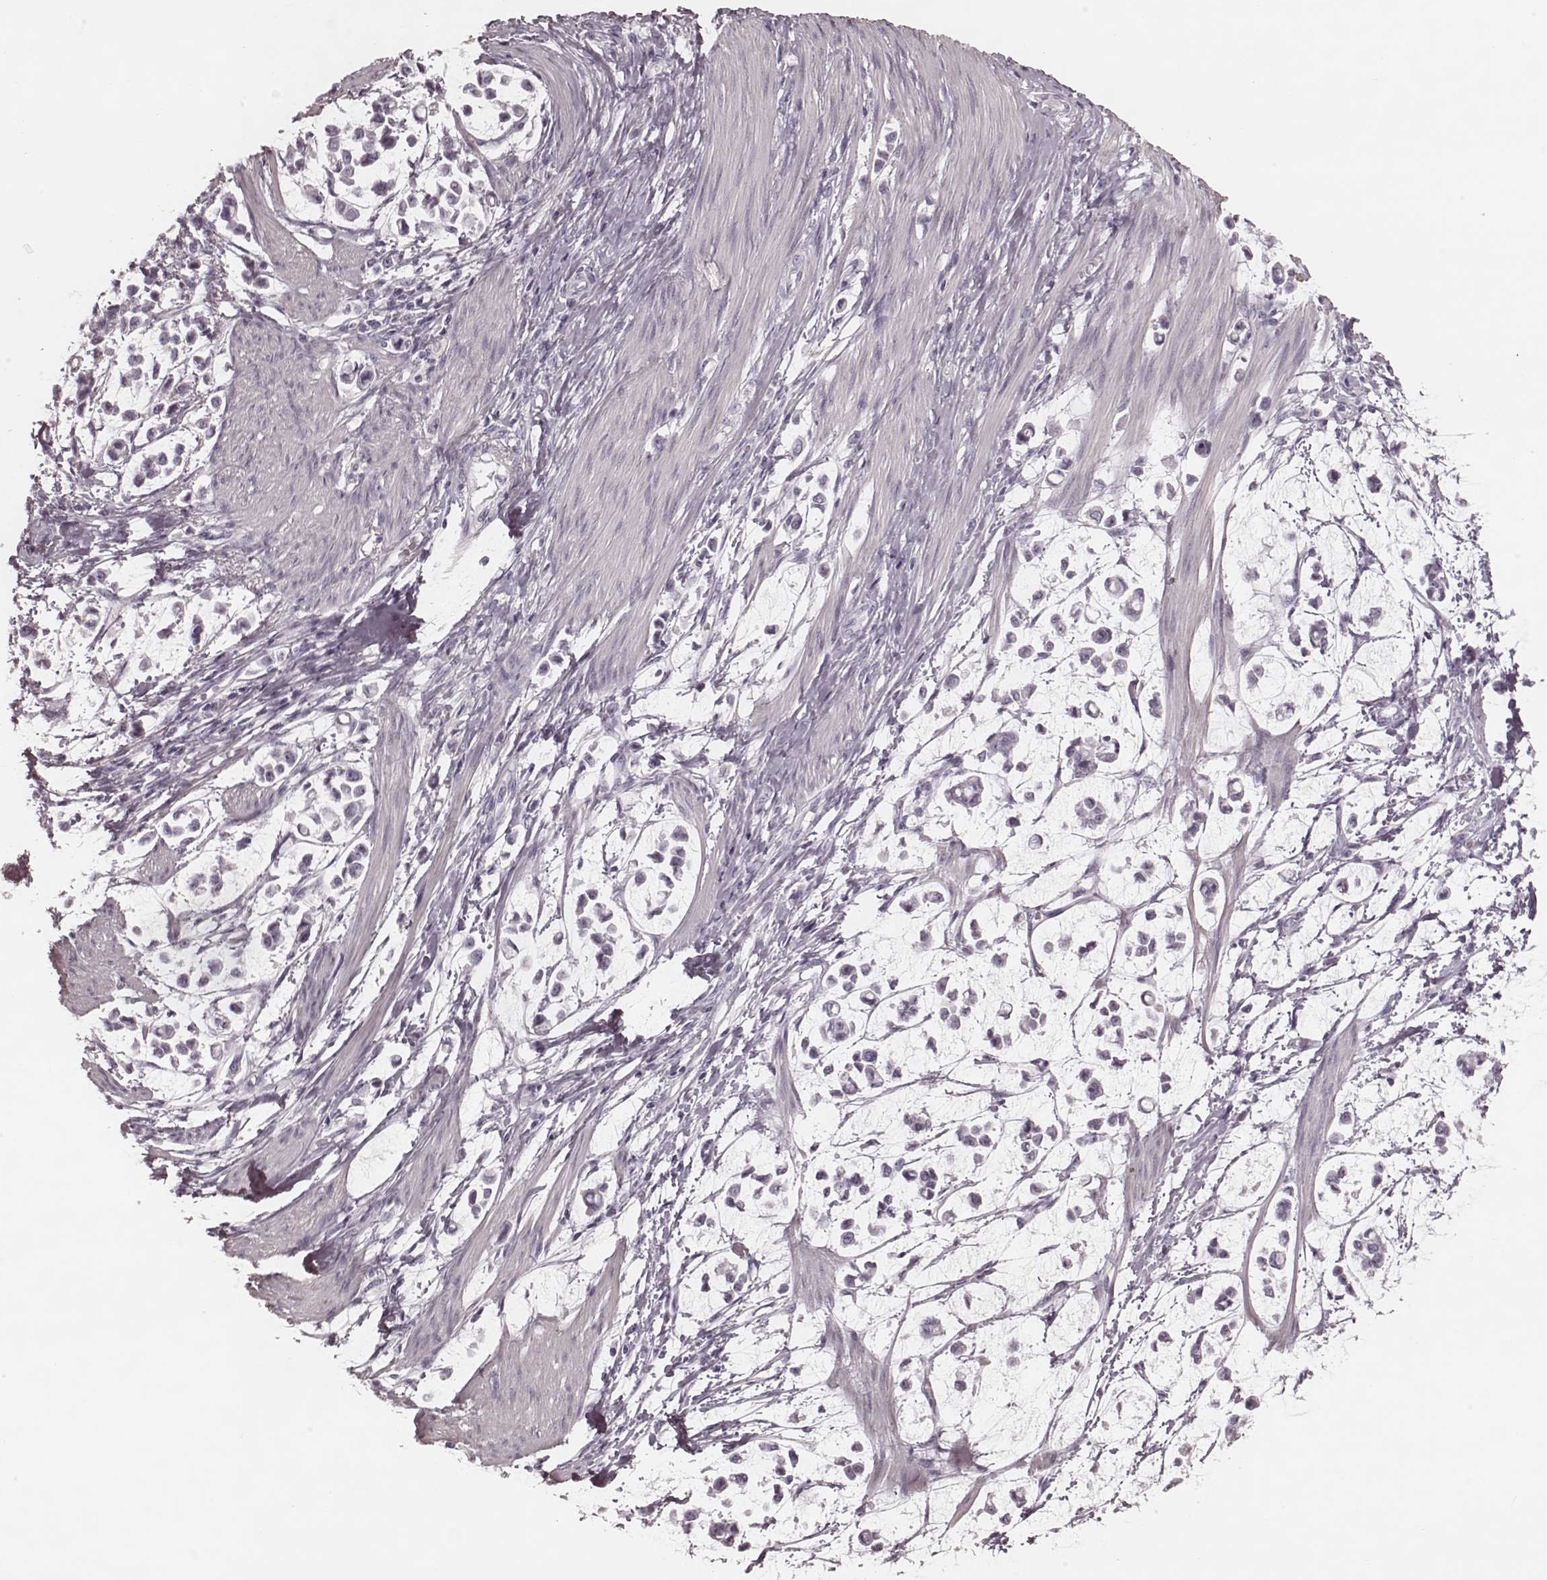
{"staining": {"intensity": "negative", "quantity": "none", "location": "none"}, "tissue": "stomach cancer", "cell_type": "Tumor cells", "image_type": "cancer", "snomed": [{"axis": "morphology", "description": "Adenocarcinoma, NOS"}, {"axis": "topography", "description": "Stomach"}], "caption": "Immunohistochemistry histopathology image of stomach adenocarcinoma stained for a protein (brown), which exhibits no staining in tumor cells. Nuclei are stained in blue.", "gene": "KRT74", "patient": {"sex": "male", "age": 82}}